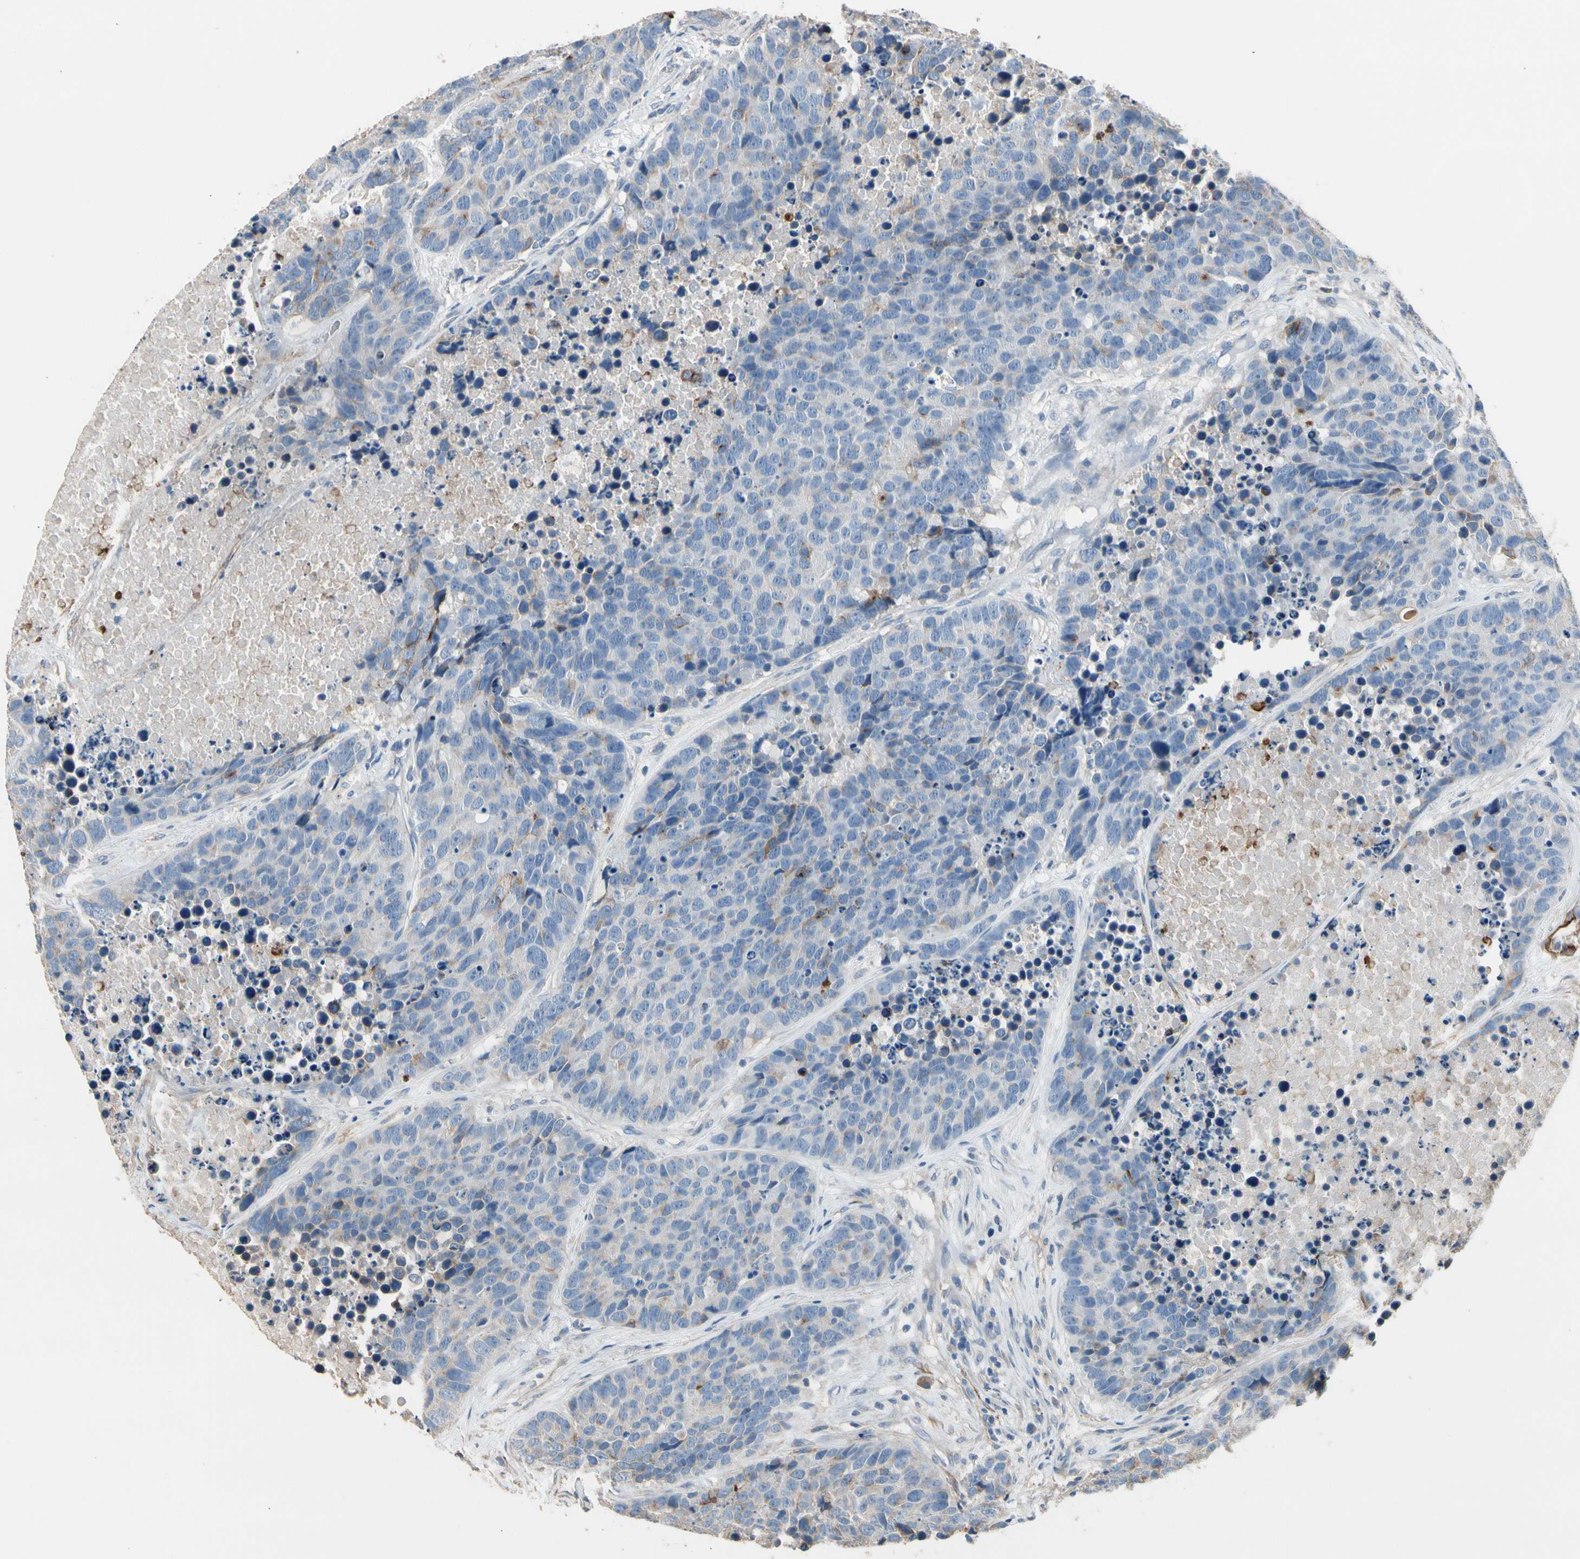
{"staining": {"intensity": "moderate", "quantity": "<25%", "location": "cytoplasmic/membranous"}, "tissue": "carcinoid", "cell_type": "Tumor cells", "image_type": "cancer", "snomed": [{"axis": "morphology", "description": "Carcinoid, malignant, NOS"}, {"axis": "topography", "description": "Lung"}], "caption": "Immunohistochemical staining of carcinoid (malignant) reveals moderate cytoplasmic/membranous protein staining in approximately <25% of tumor cells.", "gene": "SUSD2", "patient": {"sex": "male", "age": 60}}